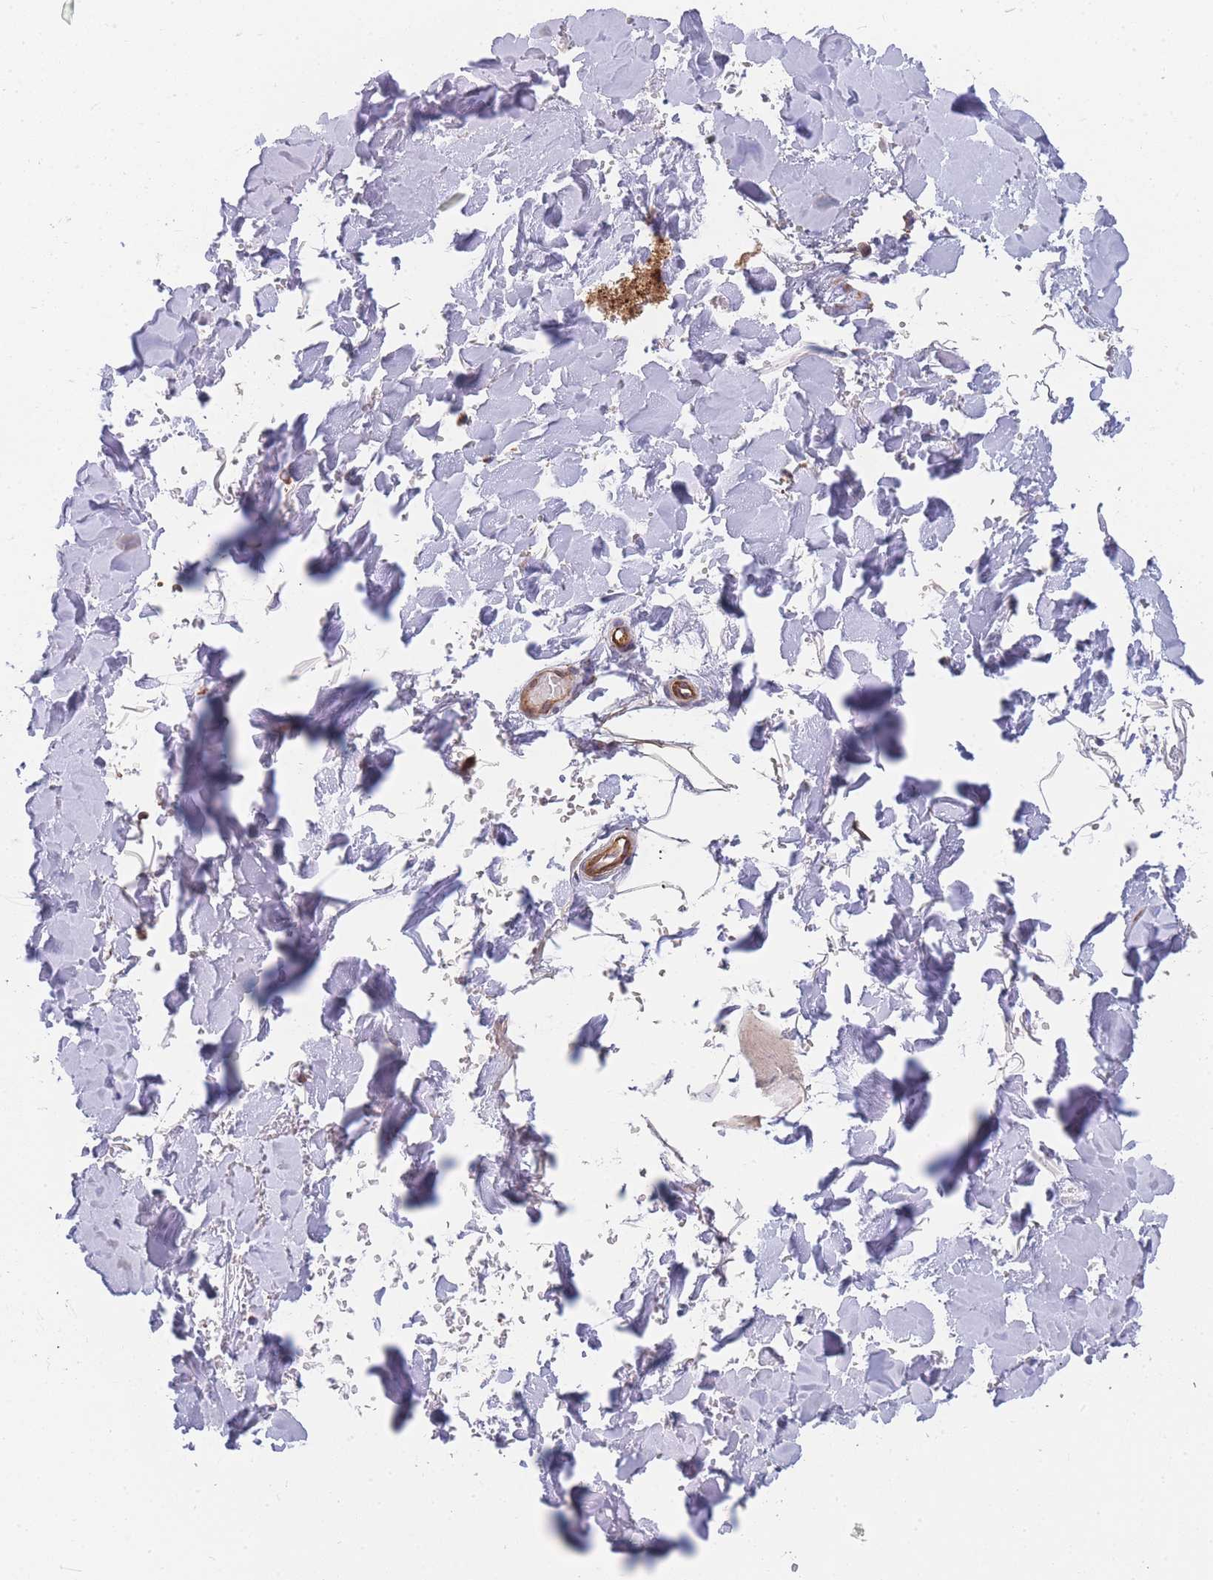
{"staining": {"intensity": "moderate", "quantity": ">75%", "location": "cytoplasmic/membranous"}, "tissue": "adipose tissue", "cell_type": "Adipocytes", "image_type": "normal", "snomed": [{"axis": "morphology", "description": "Normal tissue, NOS"}, {"axis": "topography", "description": "Salivary gland"}, {"axis": "topography", "description": "Peripheral nerve tissue"}], "caption": "Approximately >75% of adipocytes in normal adipose tissue demonstrate moderate cytoplasmic/membranous protein staining as visualized by brown immunohistochemical staining.", "gene": "MTRES1", "patient": {"sex": "male", "age": 38}}